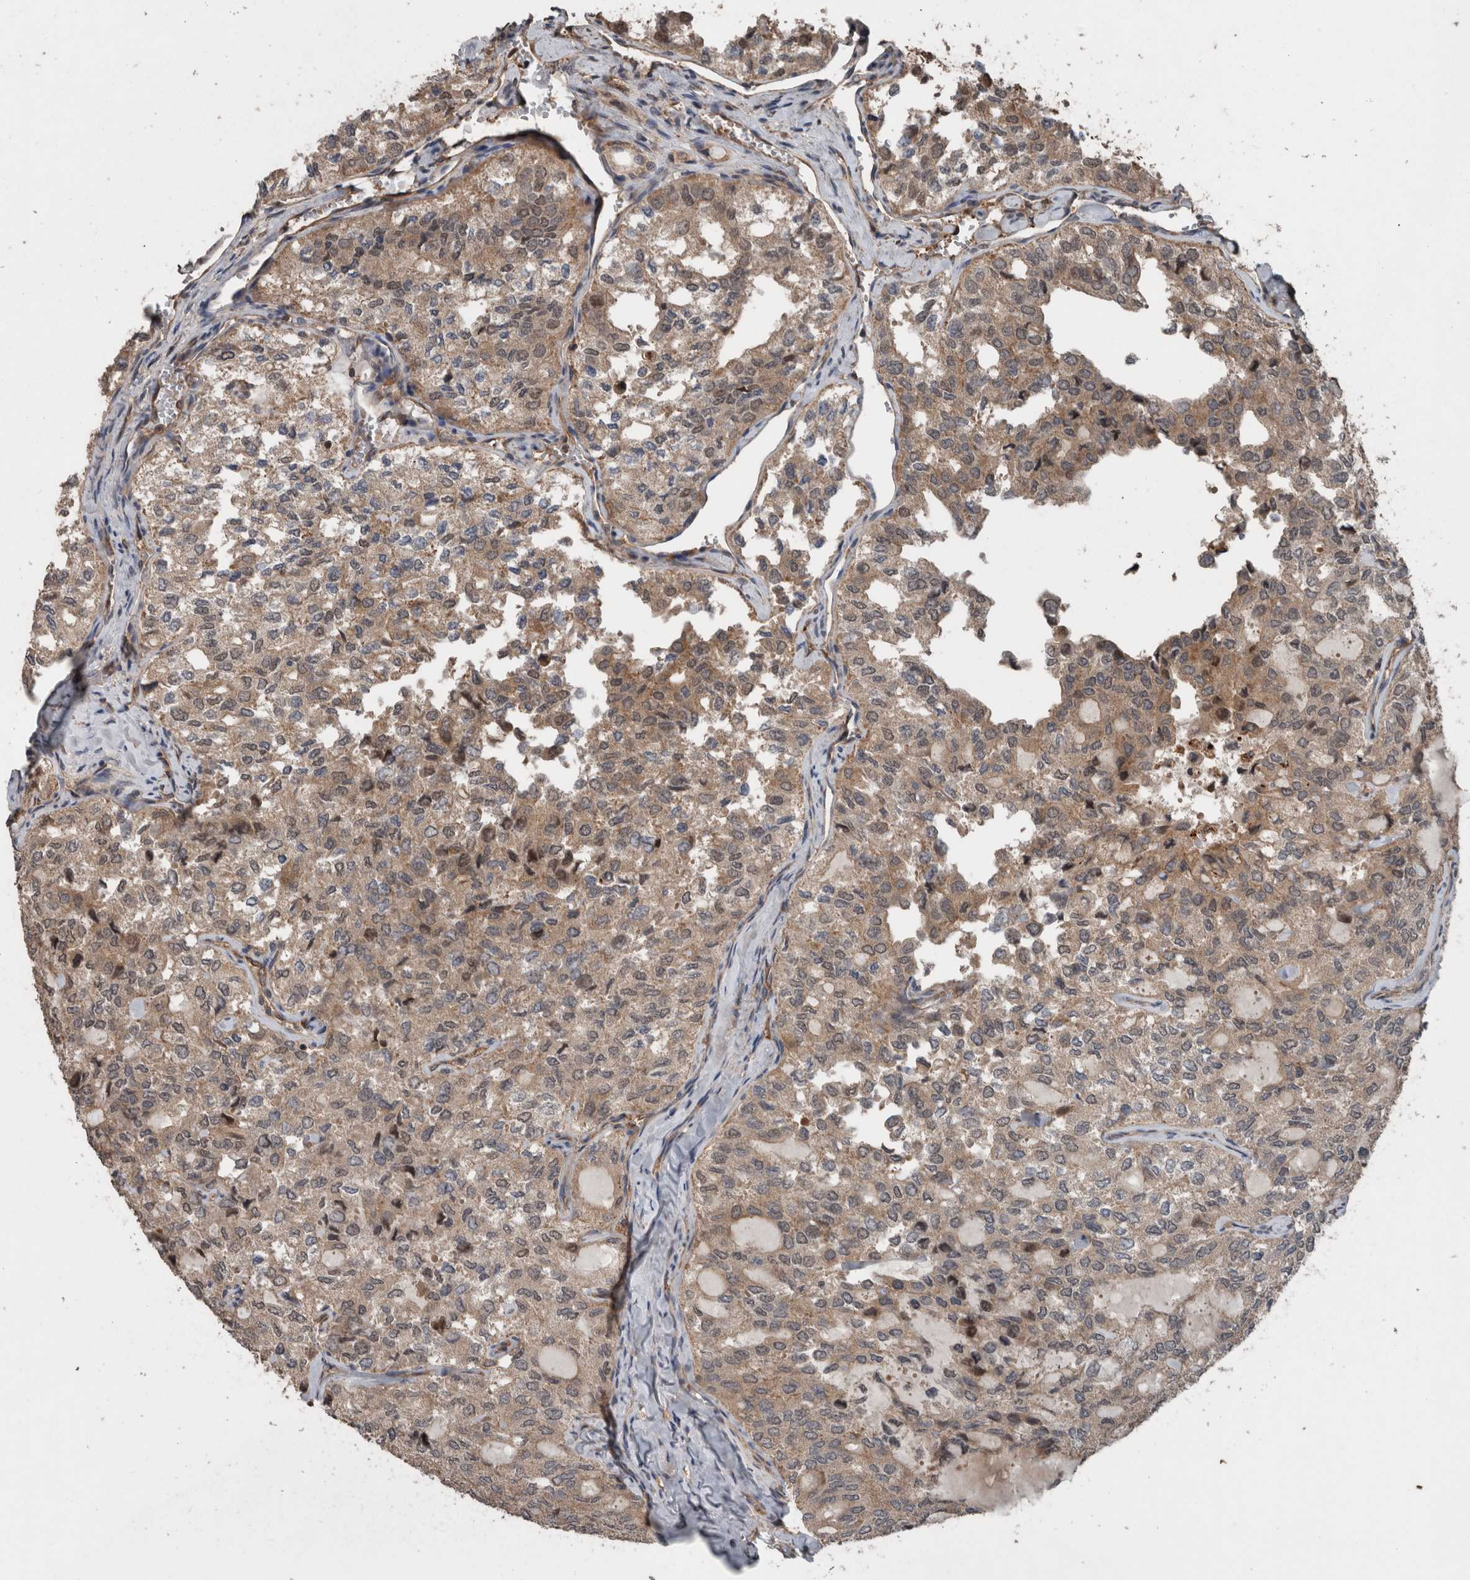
{"staining": {"intensity": "moderate", "quantity": ">75%", "location": "cytoplasmic/membranous"}, "tissue": "thyroid cancer", "cell_type": "Tumor cells", "image_type": "cancer", "snomed": [{"axis": "morphology", "description": "Follicular adenoma carcinoma, NOS"}, {"axis": "topography", "description": "Thyroid gland"}], "caption": "The photomicrograph shows immunohistochemical staining of follicular adenoma carcinoma (thyroid). There is moderate cytoplasmic/membranous staining is appreciated in approximately >75% of tumor cells.", "gene": "RIOK3", "patient": {"sex": "male", "age": 75}}